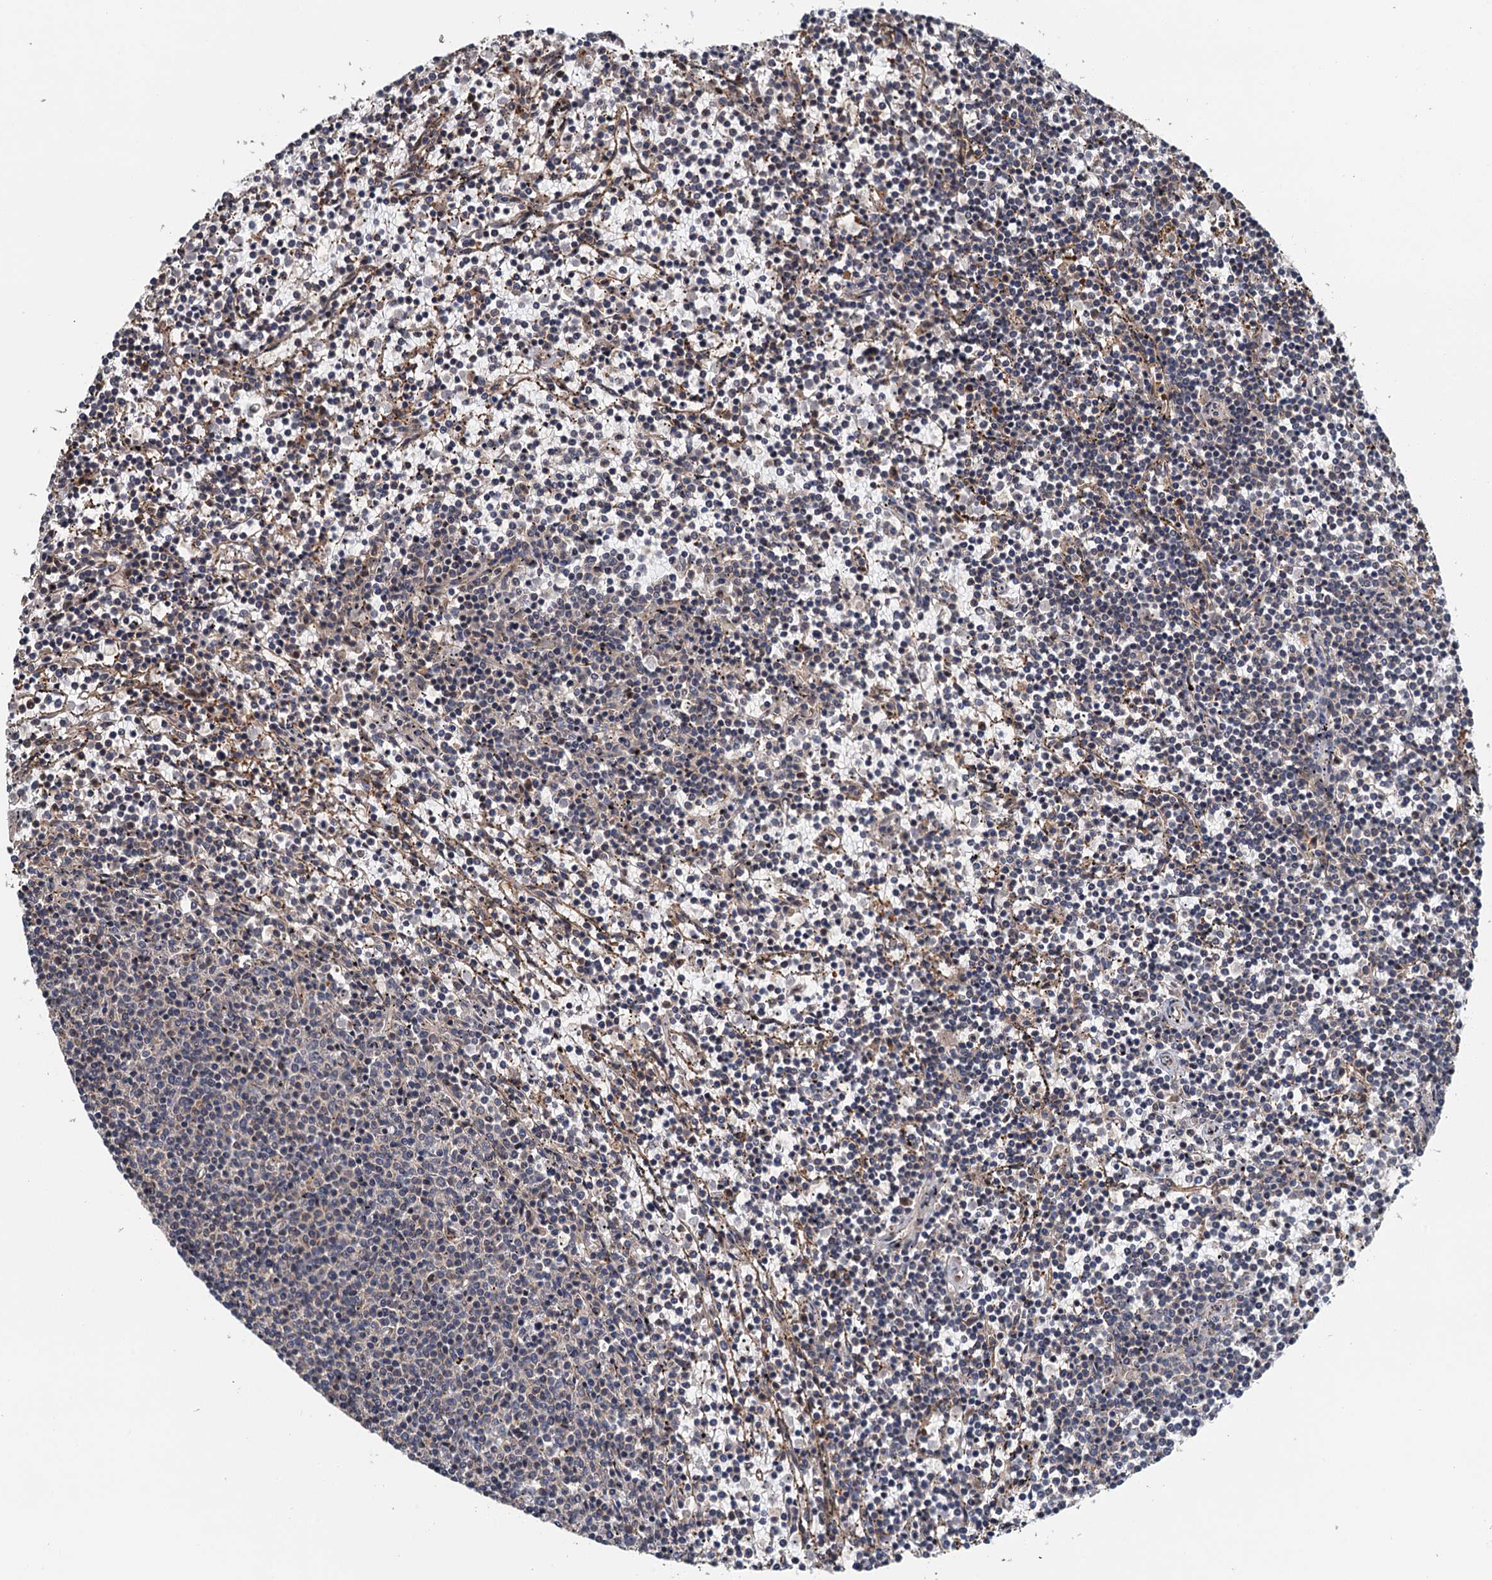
{"staining": {"intensity": "negative", "quantity": "none", "location": "none"}, "tissue": "lymphoma", "cell_type": "Tumor cells", "image_type": "cancer", "snomed": [{"axis": "morphology", "description": "Malignant lymphoma, non-Hodgkin's type, Low grade"}, {"axis": "topography", "description": "Spleen"}], "caption": "Immunohistochemical staining of malignant lymphoma, non-Hodgkin's type (low-grade) reveals no significant staining in tumor cells.", "gene": "MEAK7", "patient": {"sex": "female", "age": 50}}